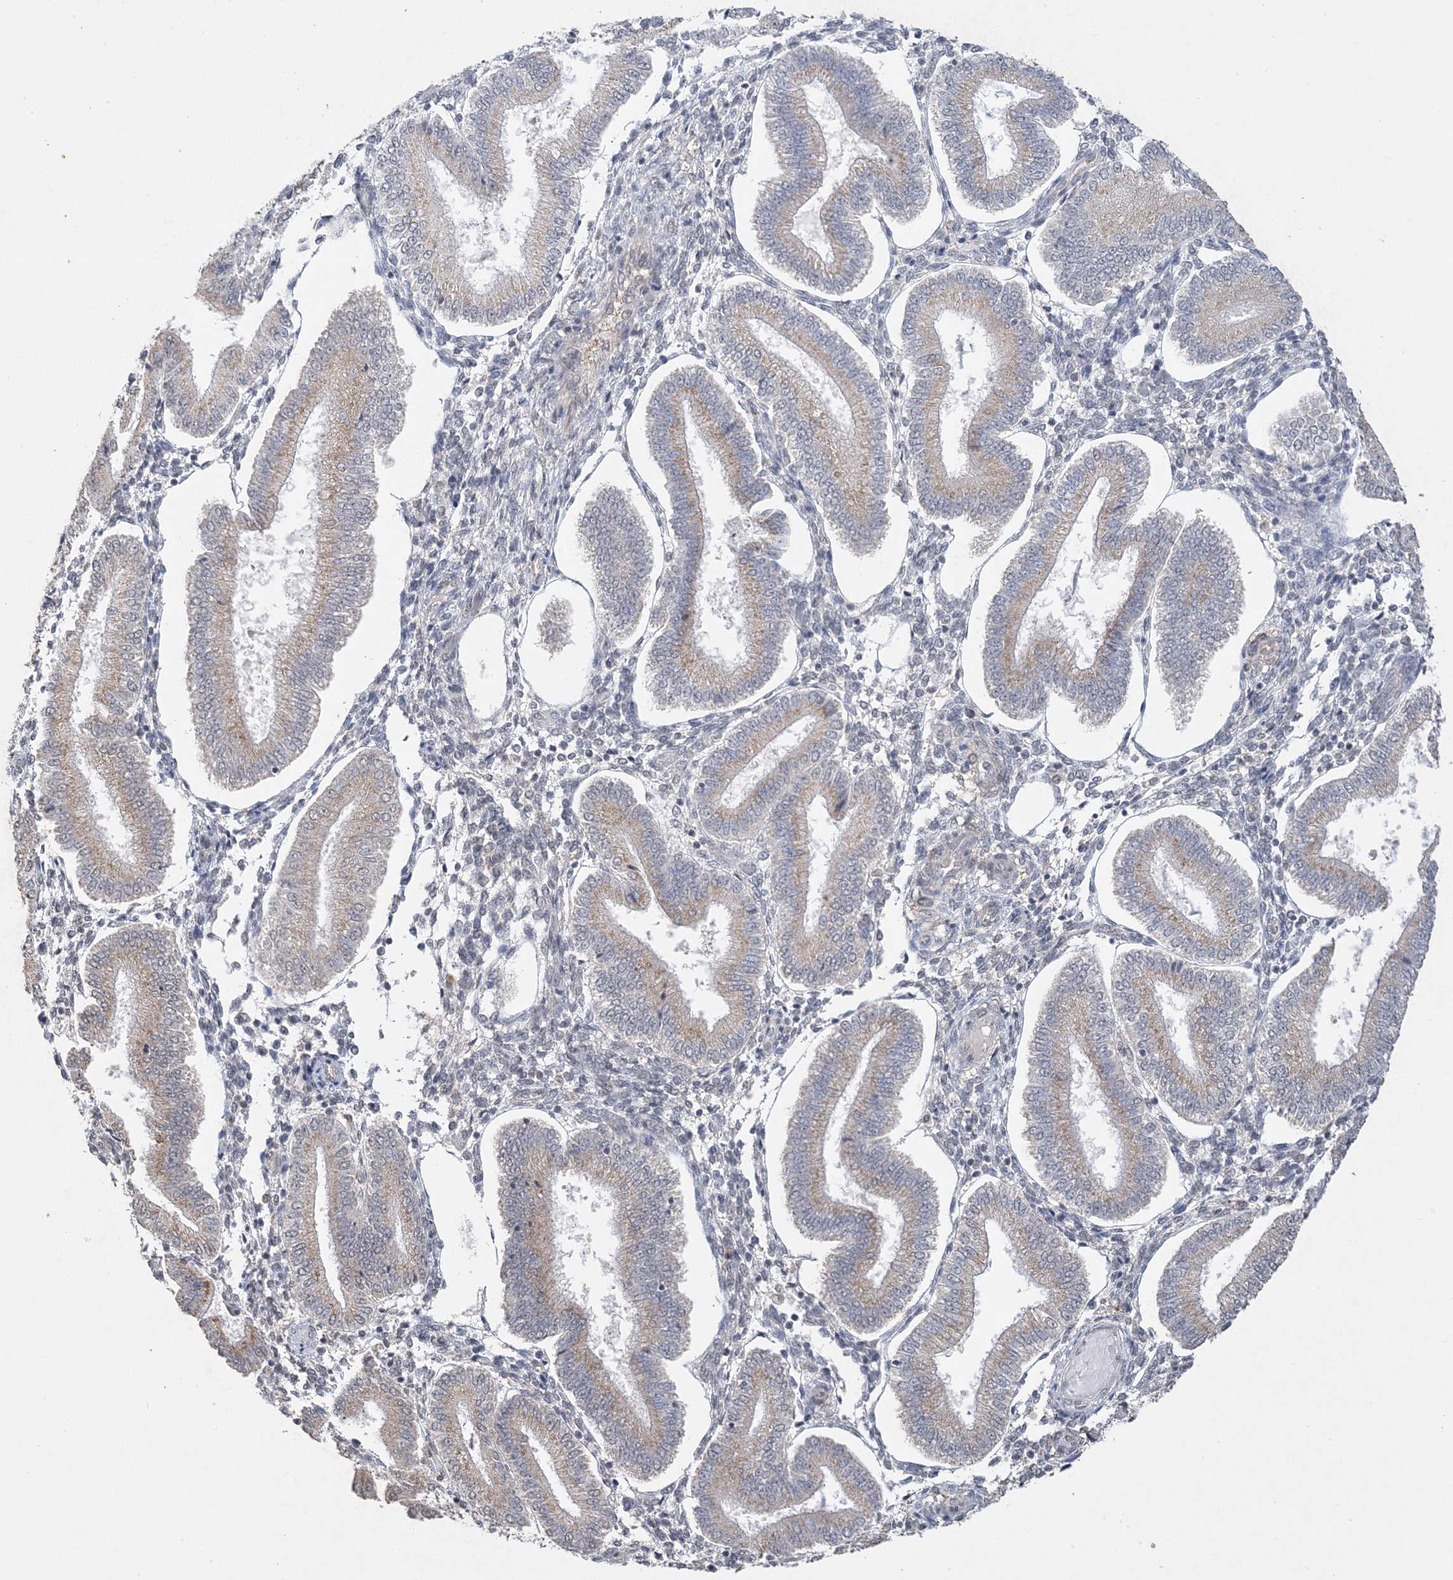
{"staining": {"intensity": "negative", "quantity": "none", "location": "none"}, "tissue": "endometrium", "cell_type": "Cells in endometrial stroma", "image_type": "normal", "snomed": [{"axis": "morphology", "description": "Normal tissue, NOS"}, {"axis": "topography", "description": "Endometrium"}], "caption": "Immunohistochemistry micrograph of normal endometrium stained for a protein (brown), which shows no expression in cells in endometrial stroma. The staining was performed using DAB (3,3'-diaminobenzidine) to visualize the protein expression in brown, while the nuclei were stained in blue with hematoxylin (Magnification: 20x).", "gene": "XRN1", "patient": {"sex": "female", "age": 39}}